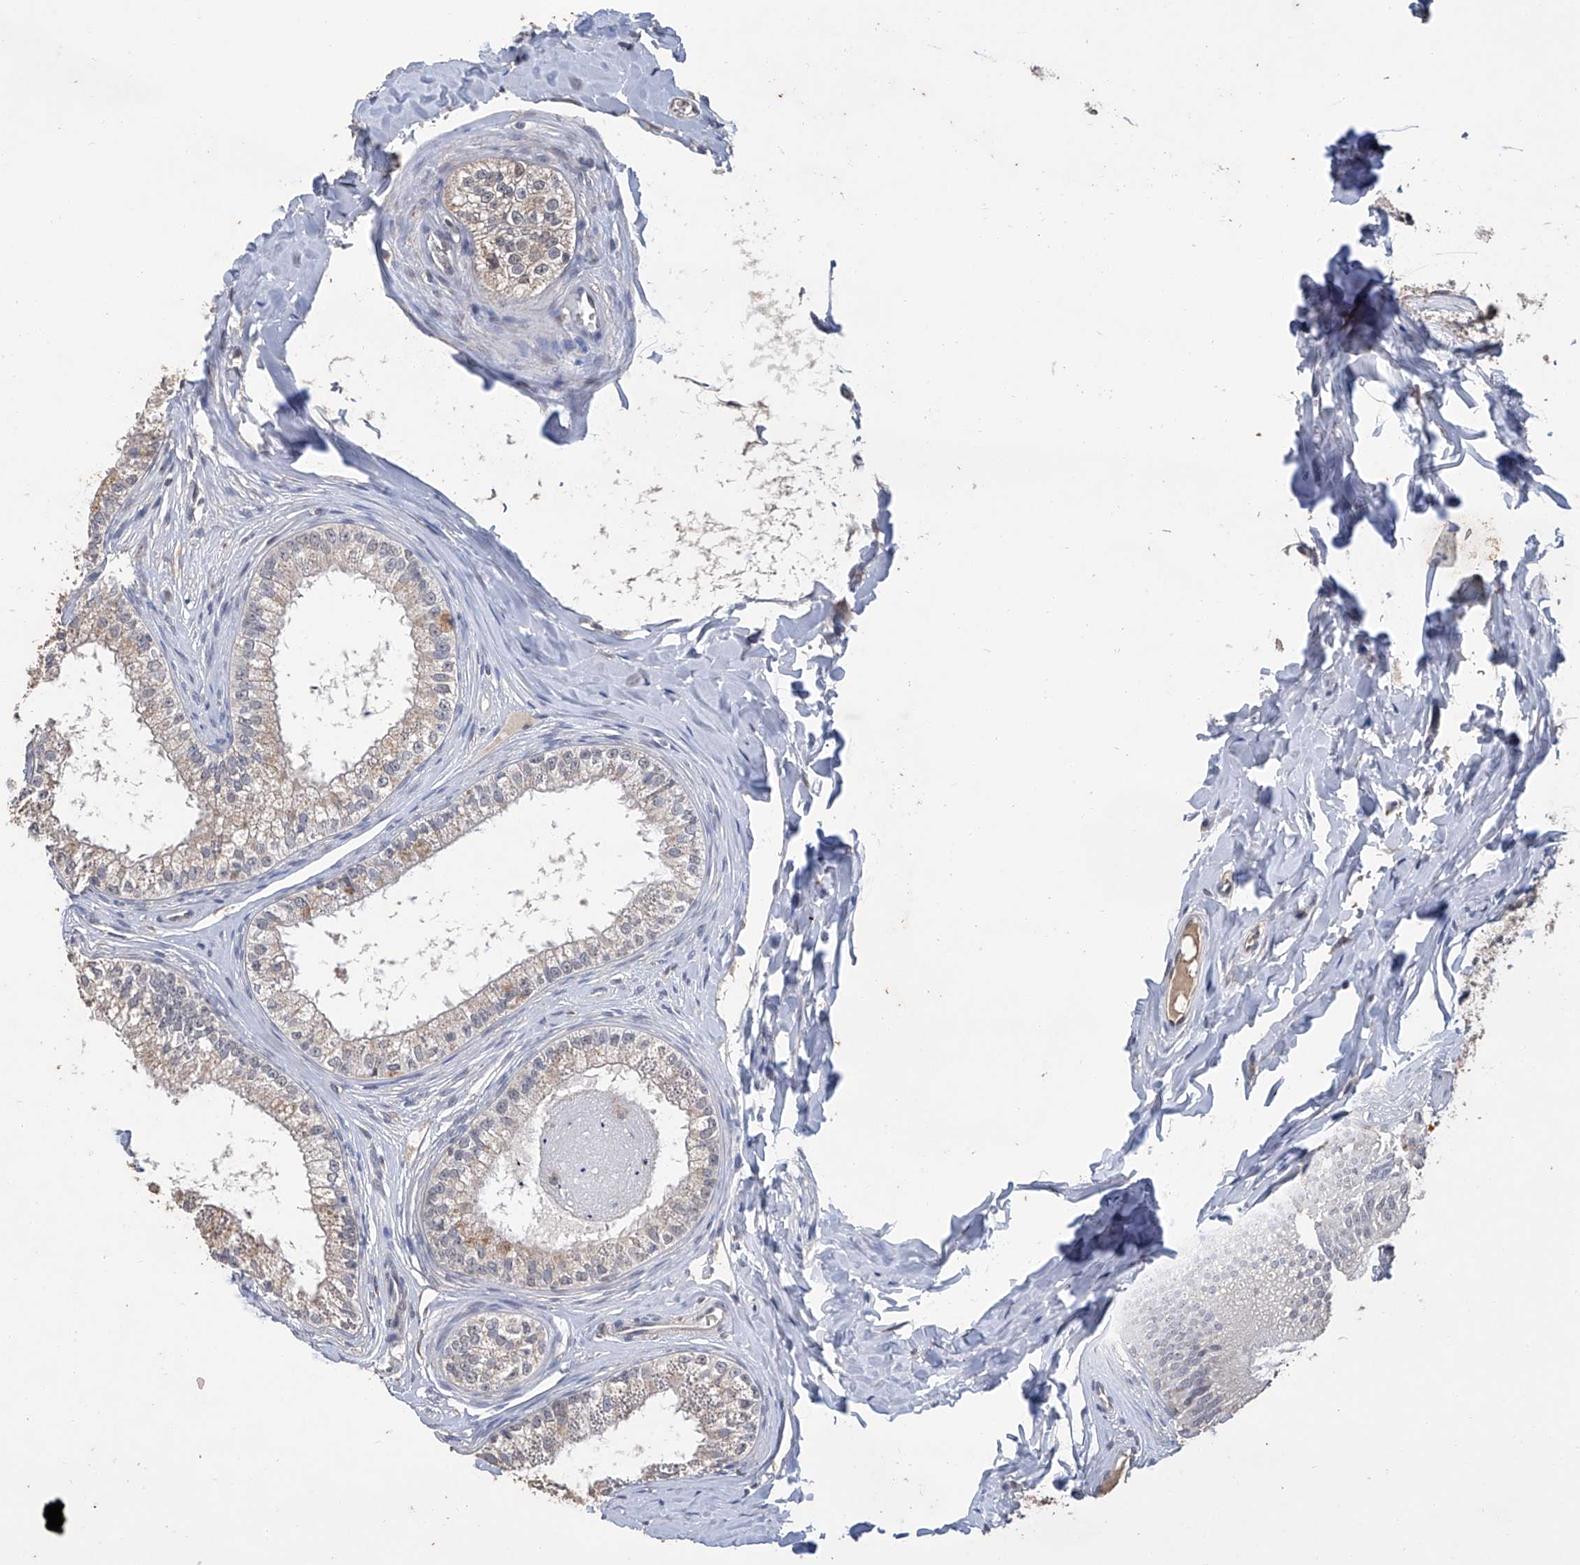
{"staining": {"intensity": "weak", "quantity": "<25%", "location": "cytoplasmic/membranous"}, "tissue": "epididymis", "cell_type": "Glandular cells", "image_type": "normal", "snomed": [{"axis": "morphology", "description": "Normal tissue, NOS"}, {"axis": "topography", "description": "Epididymis"}], "caption": "High magnification brightfield microscopy of normal epididymis stained with DAB (3,3'-diaminobenzidine) (brown) and counterstained with hematoxylin (blue): glandular cells show no significant staining.", "gene": "GPT", "patient": {"sex": "male", "age": 29}}